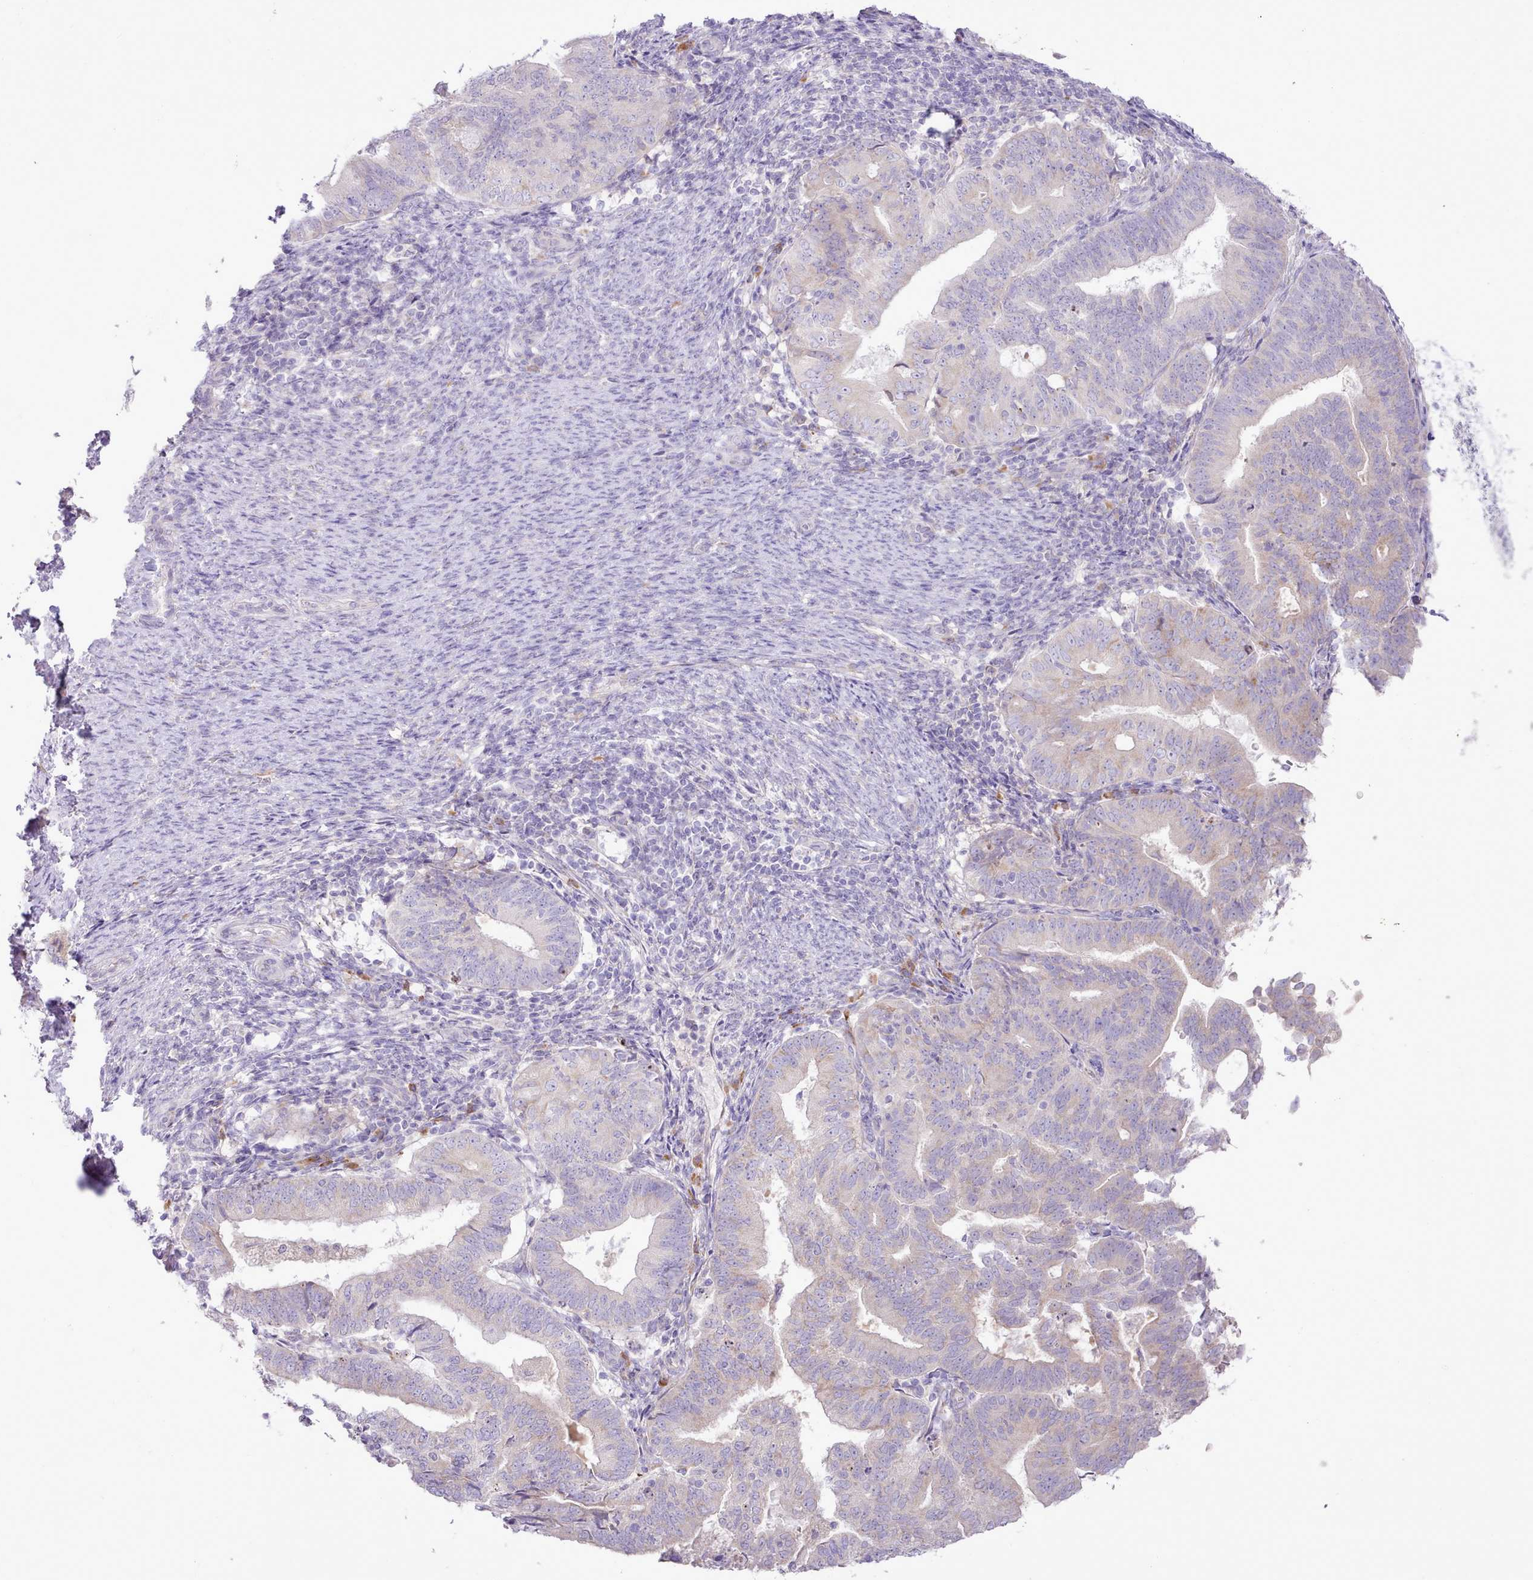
{"staining": {"intensity": "negative", "quantity": "none", "location": "none"}, "tissue": "endometrial cancer", "cell_type": "Tumor cells", "image_type": "cancer", "snomed": [{"axis": "morphology", "description": "Adenocarcinoma, NOS"}, {"axis": "topography", "description": "Endometrium"}], "caption": "High power microscopy histopathology image of an immunohistochemistry image of endometrial adenocarcinoma, revealing no significant positivity in tumor cells.", "gene": "CCL1", "patient": {"sex": "female", "age": 70}}